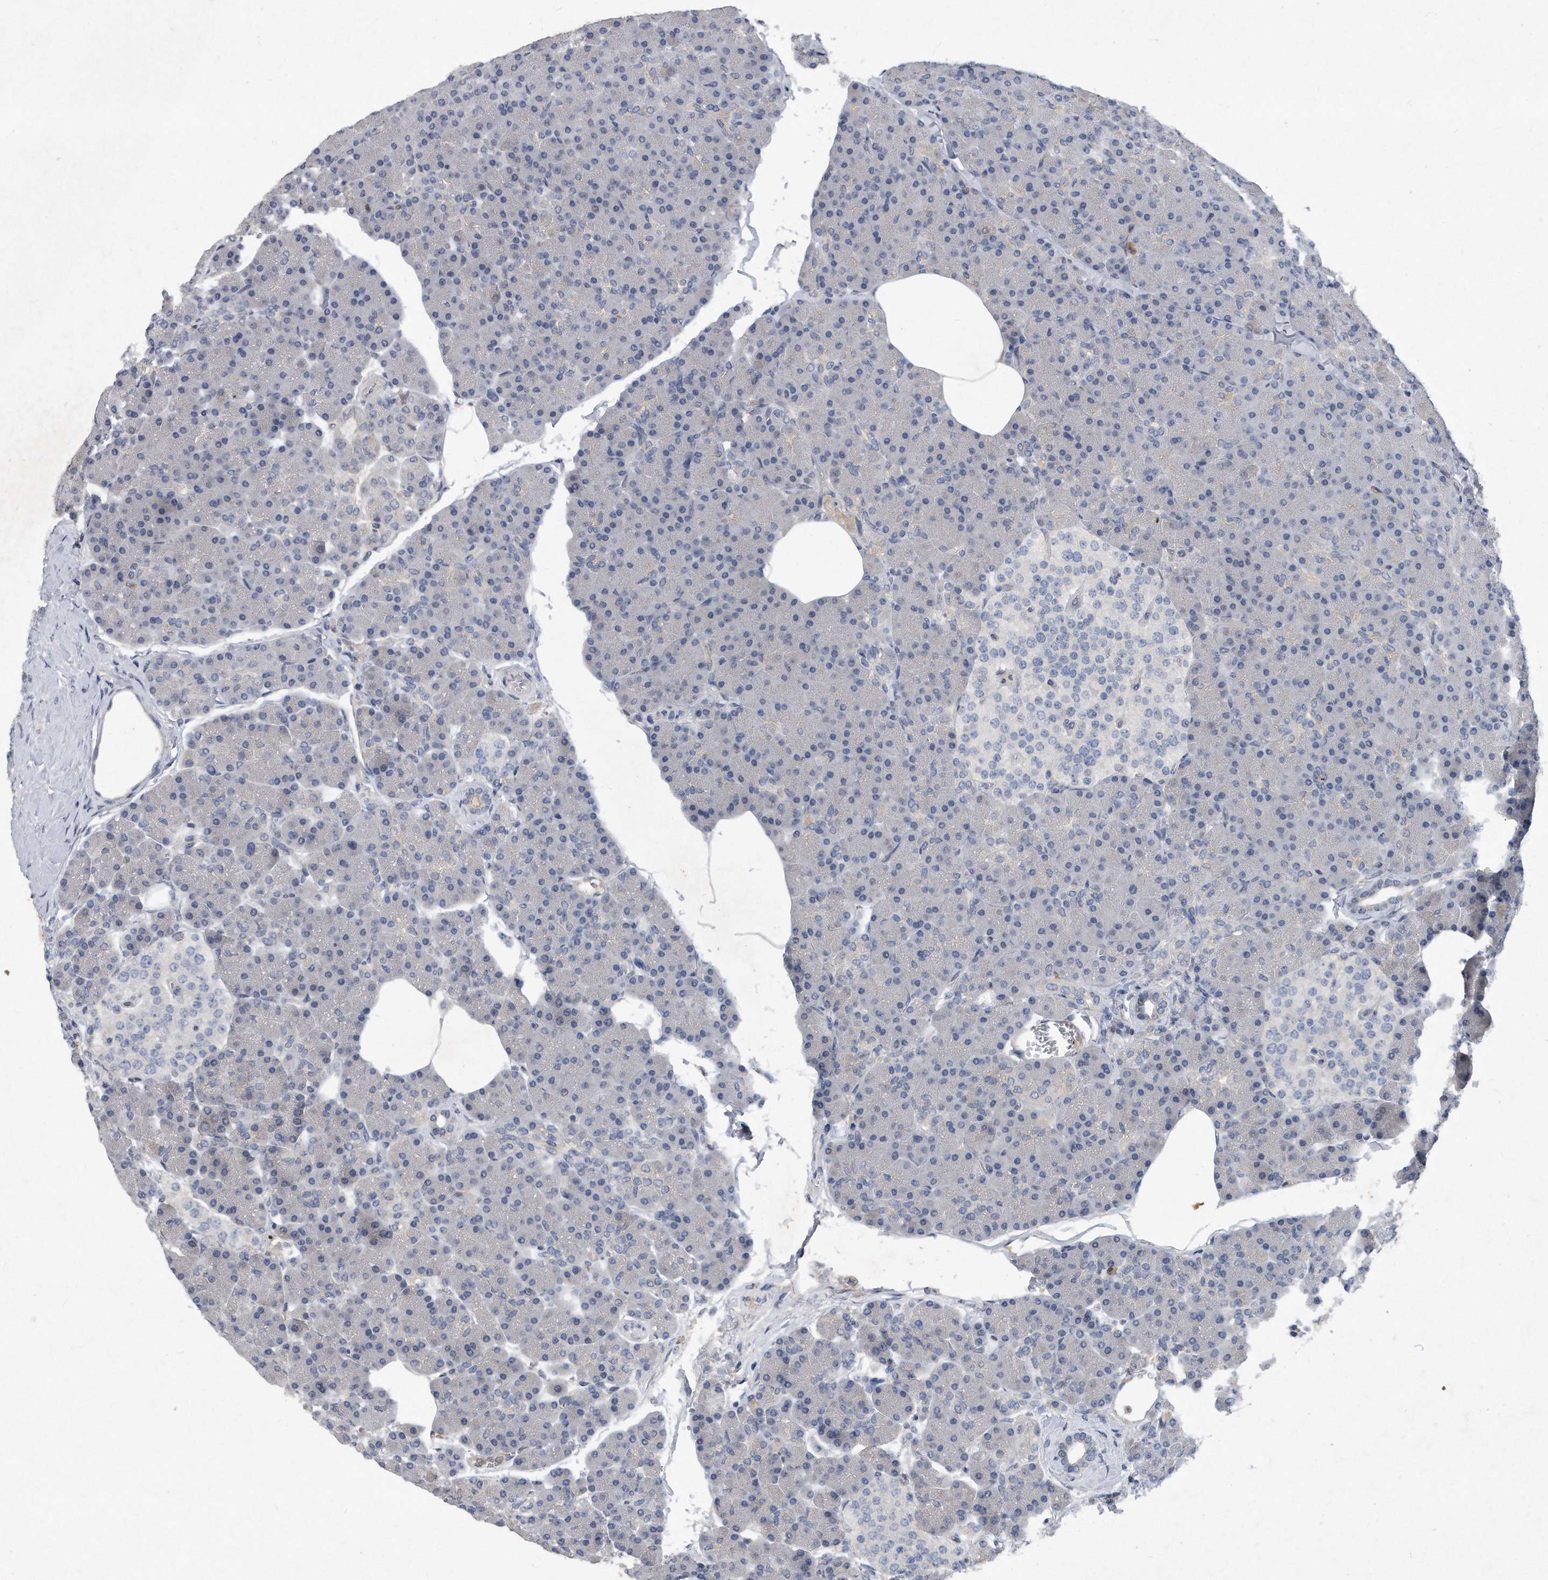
{"staining": {"intensity": "negative", "quantity": "none", "location": "none"}, "tissue": "pancreas", "cell_type": "Exocrine glandular cells", "image_type": "normal", "snomed": [{"axis": "morphology", "description": "Normal tissue, NOS"}, {"axis": "topography", "description": "Pancreas"}], "caption": "IHC micrograph of benign pancreas stained for a protein (brown), which reveals no expression in exocrine glandular cells. (Immunohistochemistry, brightfield microscopy, high magnification).", "gene": "HOMER3", "patient": {"sex": "female", "age": 43}}